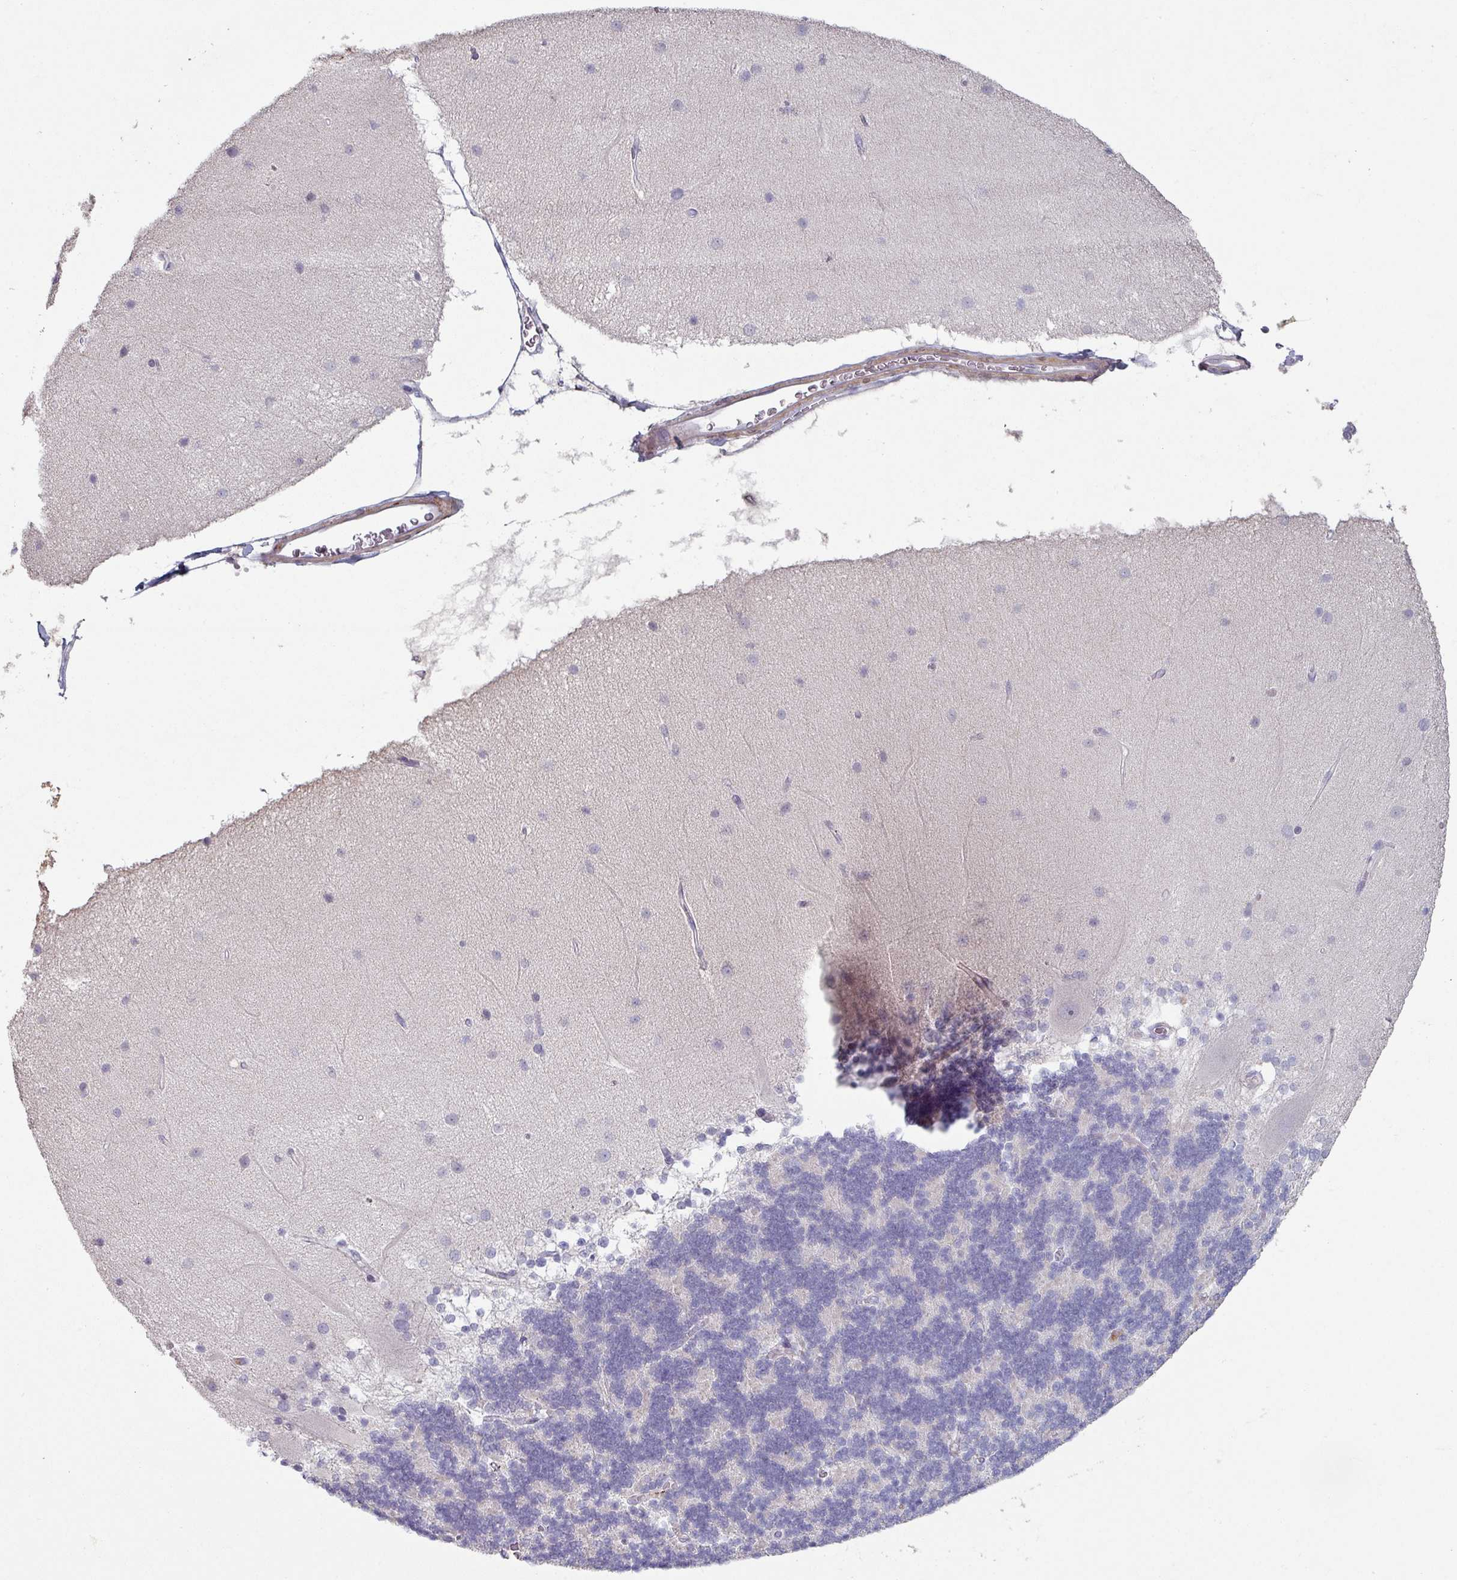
{"staining": {"intensity": "negative", "quantity": "none", "location": "none"}, "tissue": "cerebellum", "cell_type": "Cells in granular layer", "image_type": "normal", "snomed": [{"axis": "morphology", "description": "Normal tissue, NOS"}, {"axis": "topography", "description": "Cerebellum"}], "caption": "This is an IHC micrograph of normal human cerebellum. There is no staining in cells in granular layer.", "gene": "MAGEC3", "patient": {"sex": "female", "age": 54}}